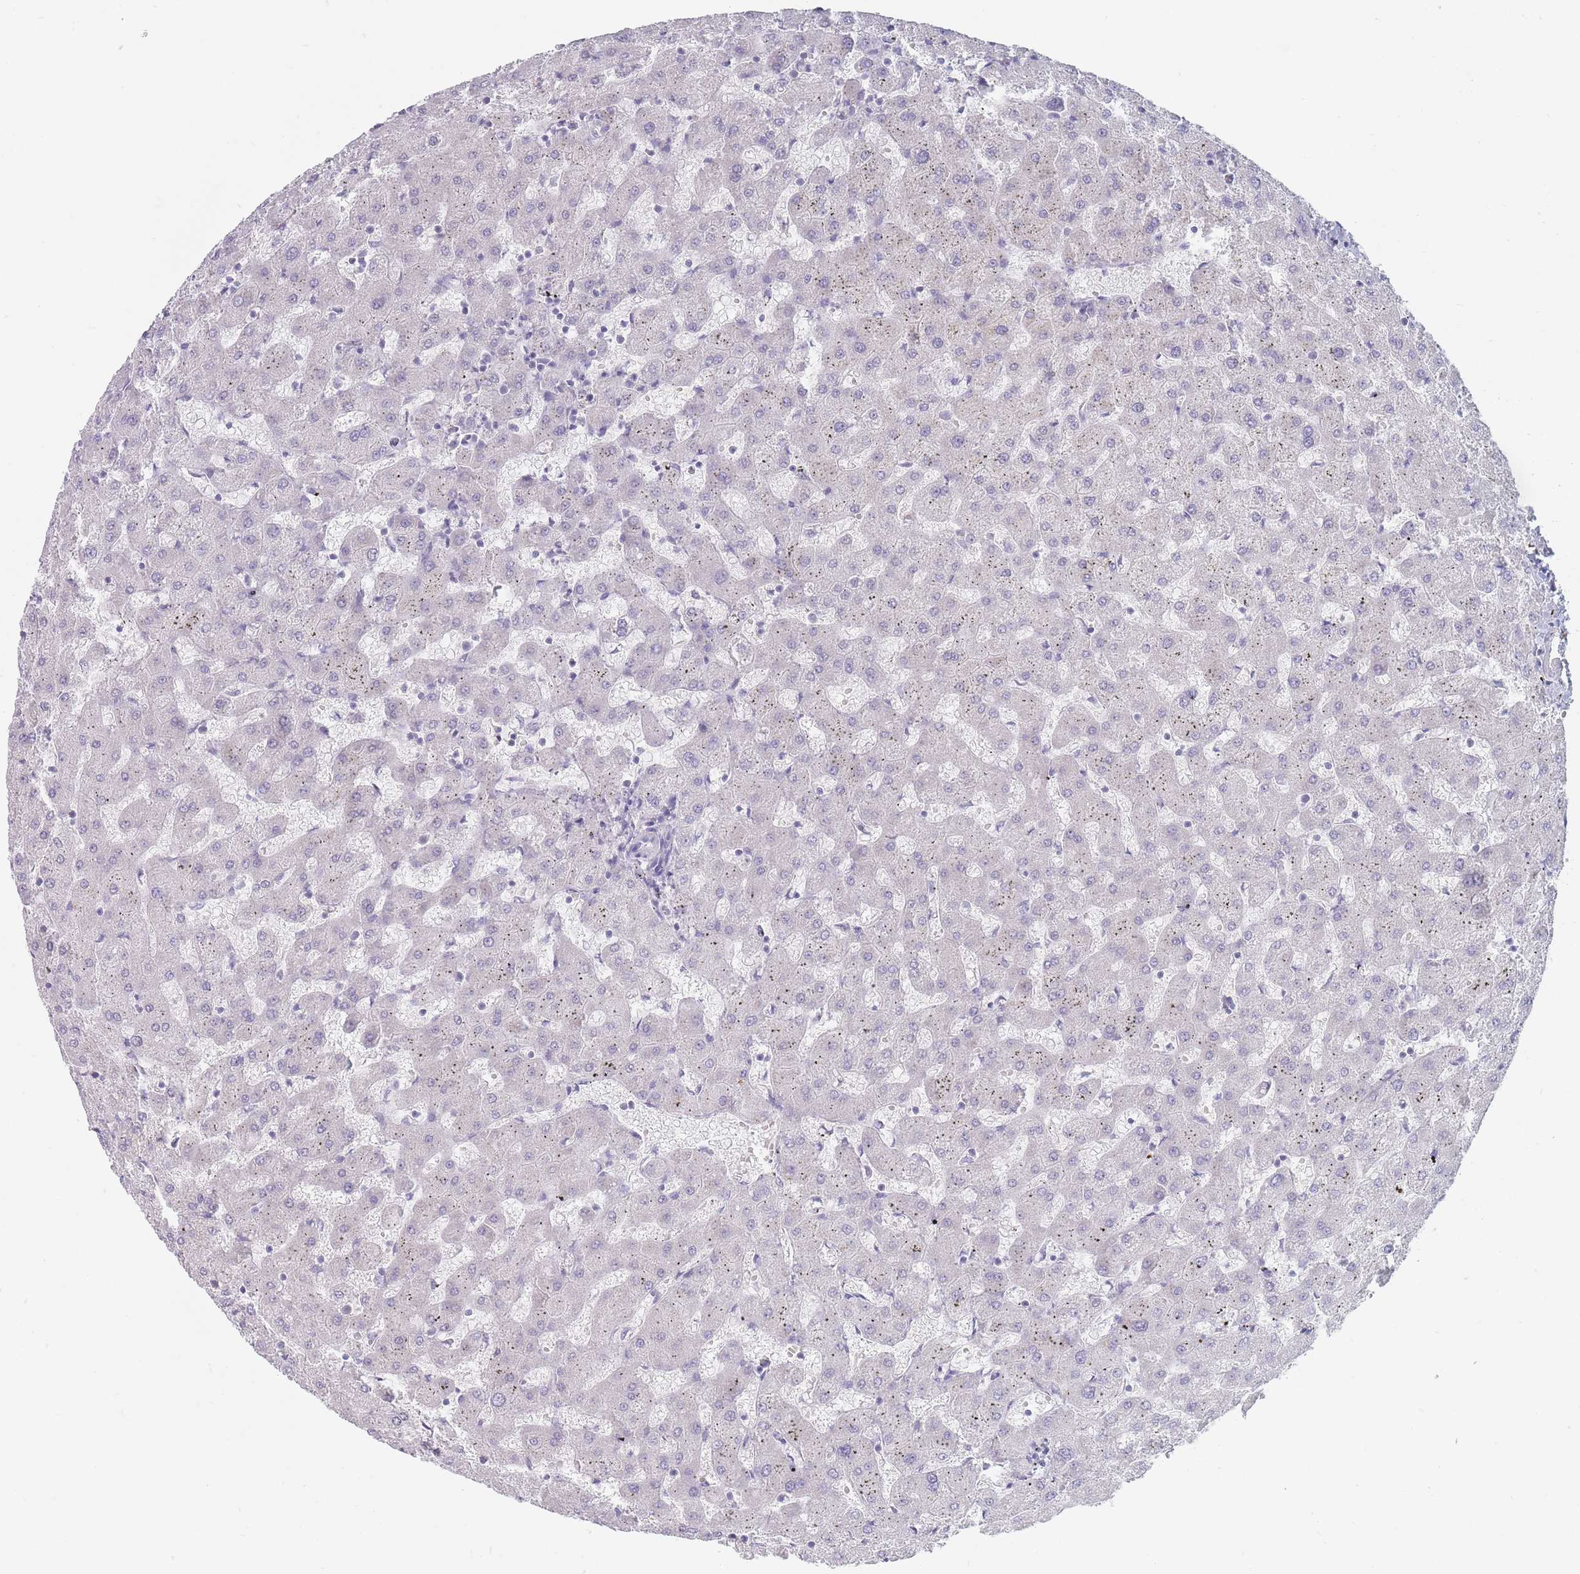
{"staining": {"intensity": "negative", "quantity": "none", "location": "none"}, "tissue": "liver", "cell_type": "Cholangiocytes", "image_type": "normal", "snomed": [{"axis": "morphology", "description": "Normal tissue, NOS"}, {"axis": "topography", "description": "Liver"}], "caption": "This photomicrograph is of benign liver stained with immunohistochemistry (IHC) to label a protein in brown with the nuclei are counter-stained blue. There is no positivity in cholangiocytes. (Immunohistochemistry, brightfield microscopy, high magnification).", "gene": "MAP1S", "patient": {"sex": "female", "age": 63}}